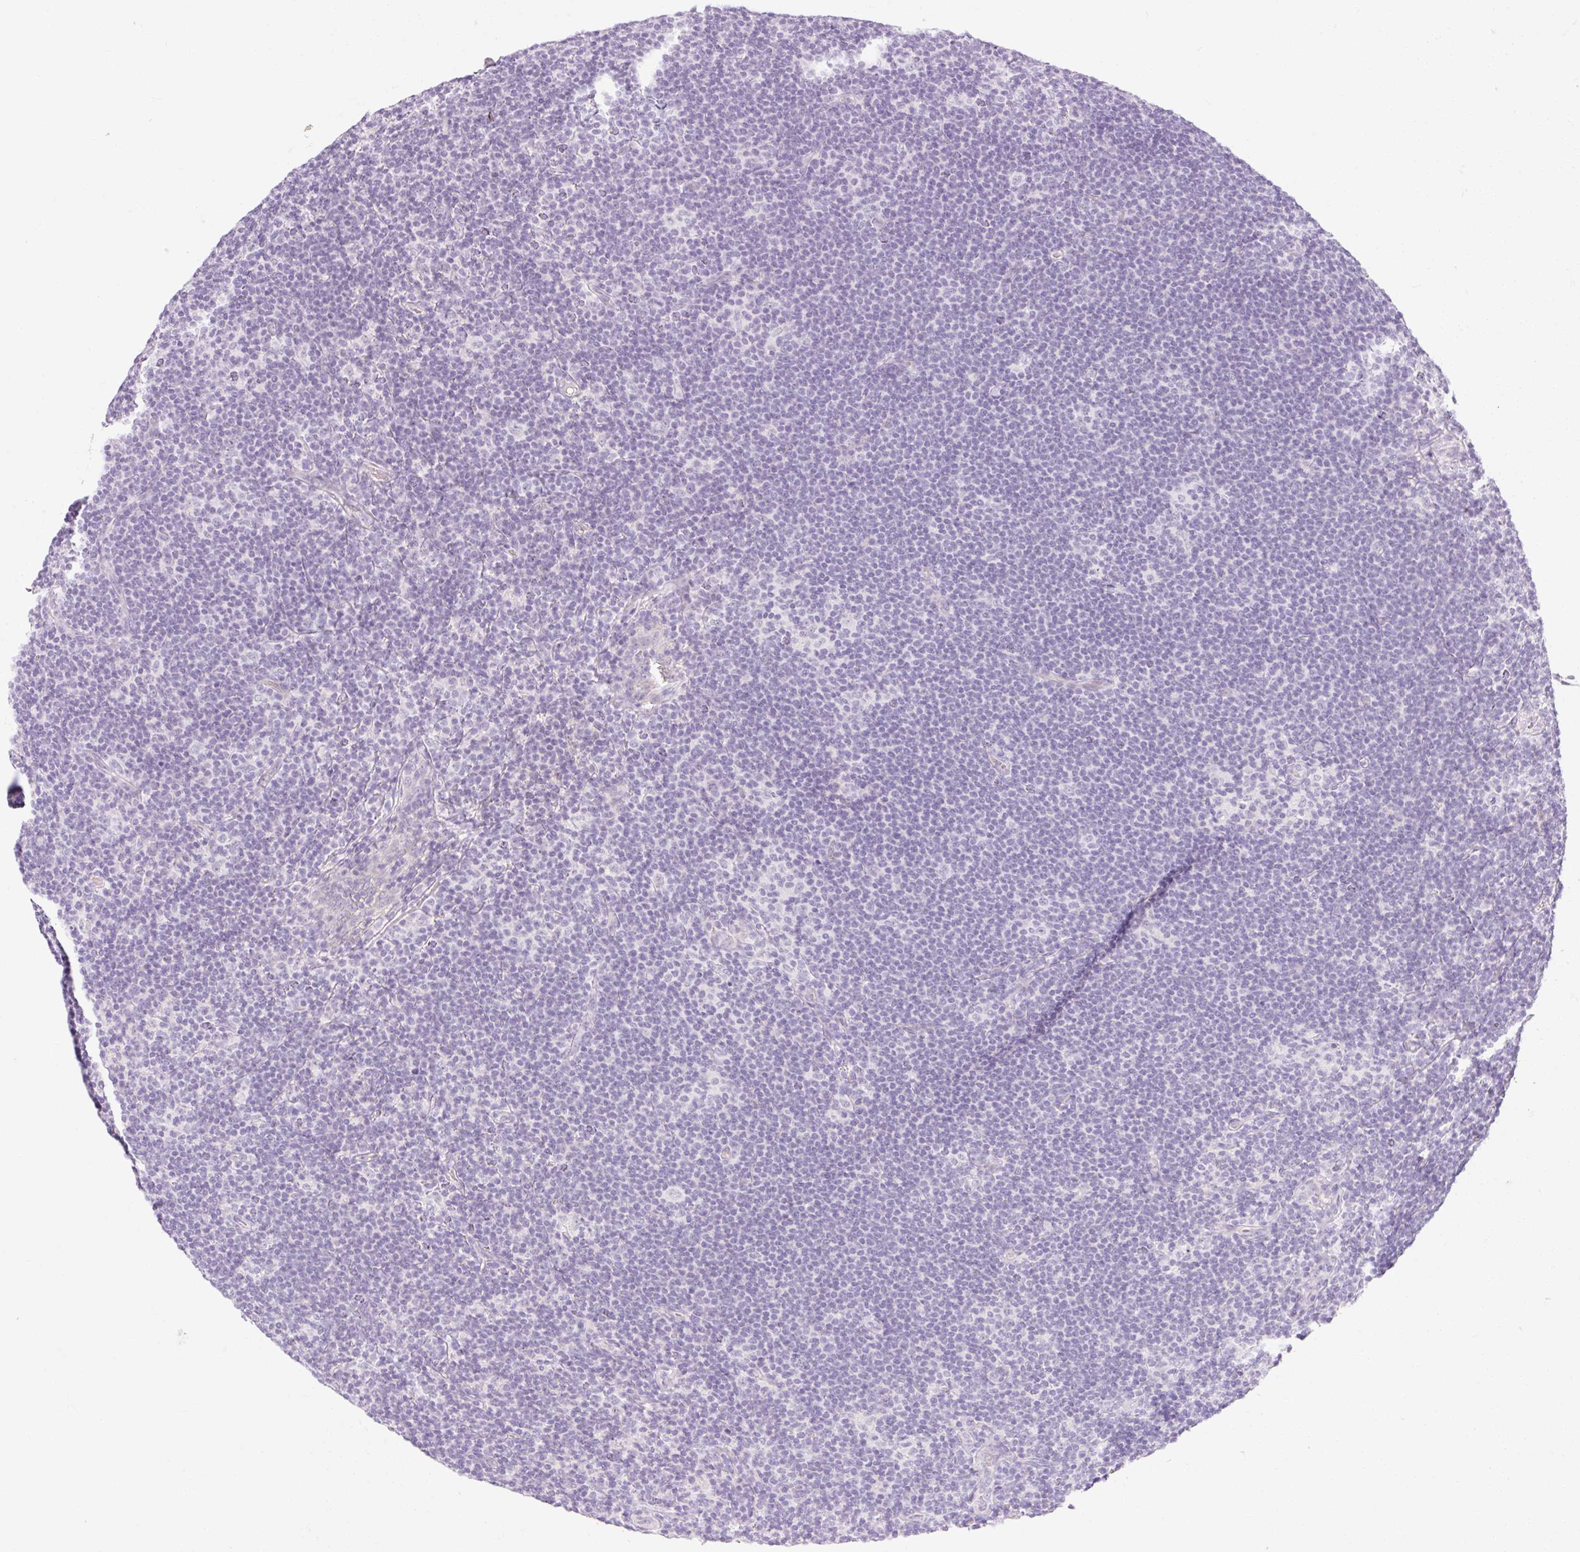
{"staining": {"intensity": "negative", "quantity": "none", "location": "none"}, "tissue": "lymphoma", "cell_type": "Tumor cells", "image_type": "cancer", "snomed": [{"axis": "morphology", "description": "Hodgkin's disease, NOS"}, {"axis": "topography", "description": "Lymph node"}], "caption": "Tumor cells show no significant staining in Hodgkin's disease.", "gene": "TAF1L", "patient": {"sex": "female", "age": 57}}